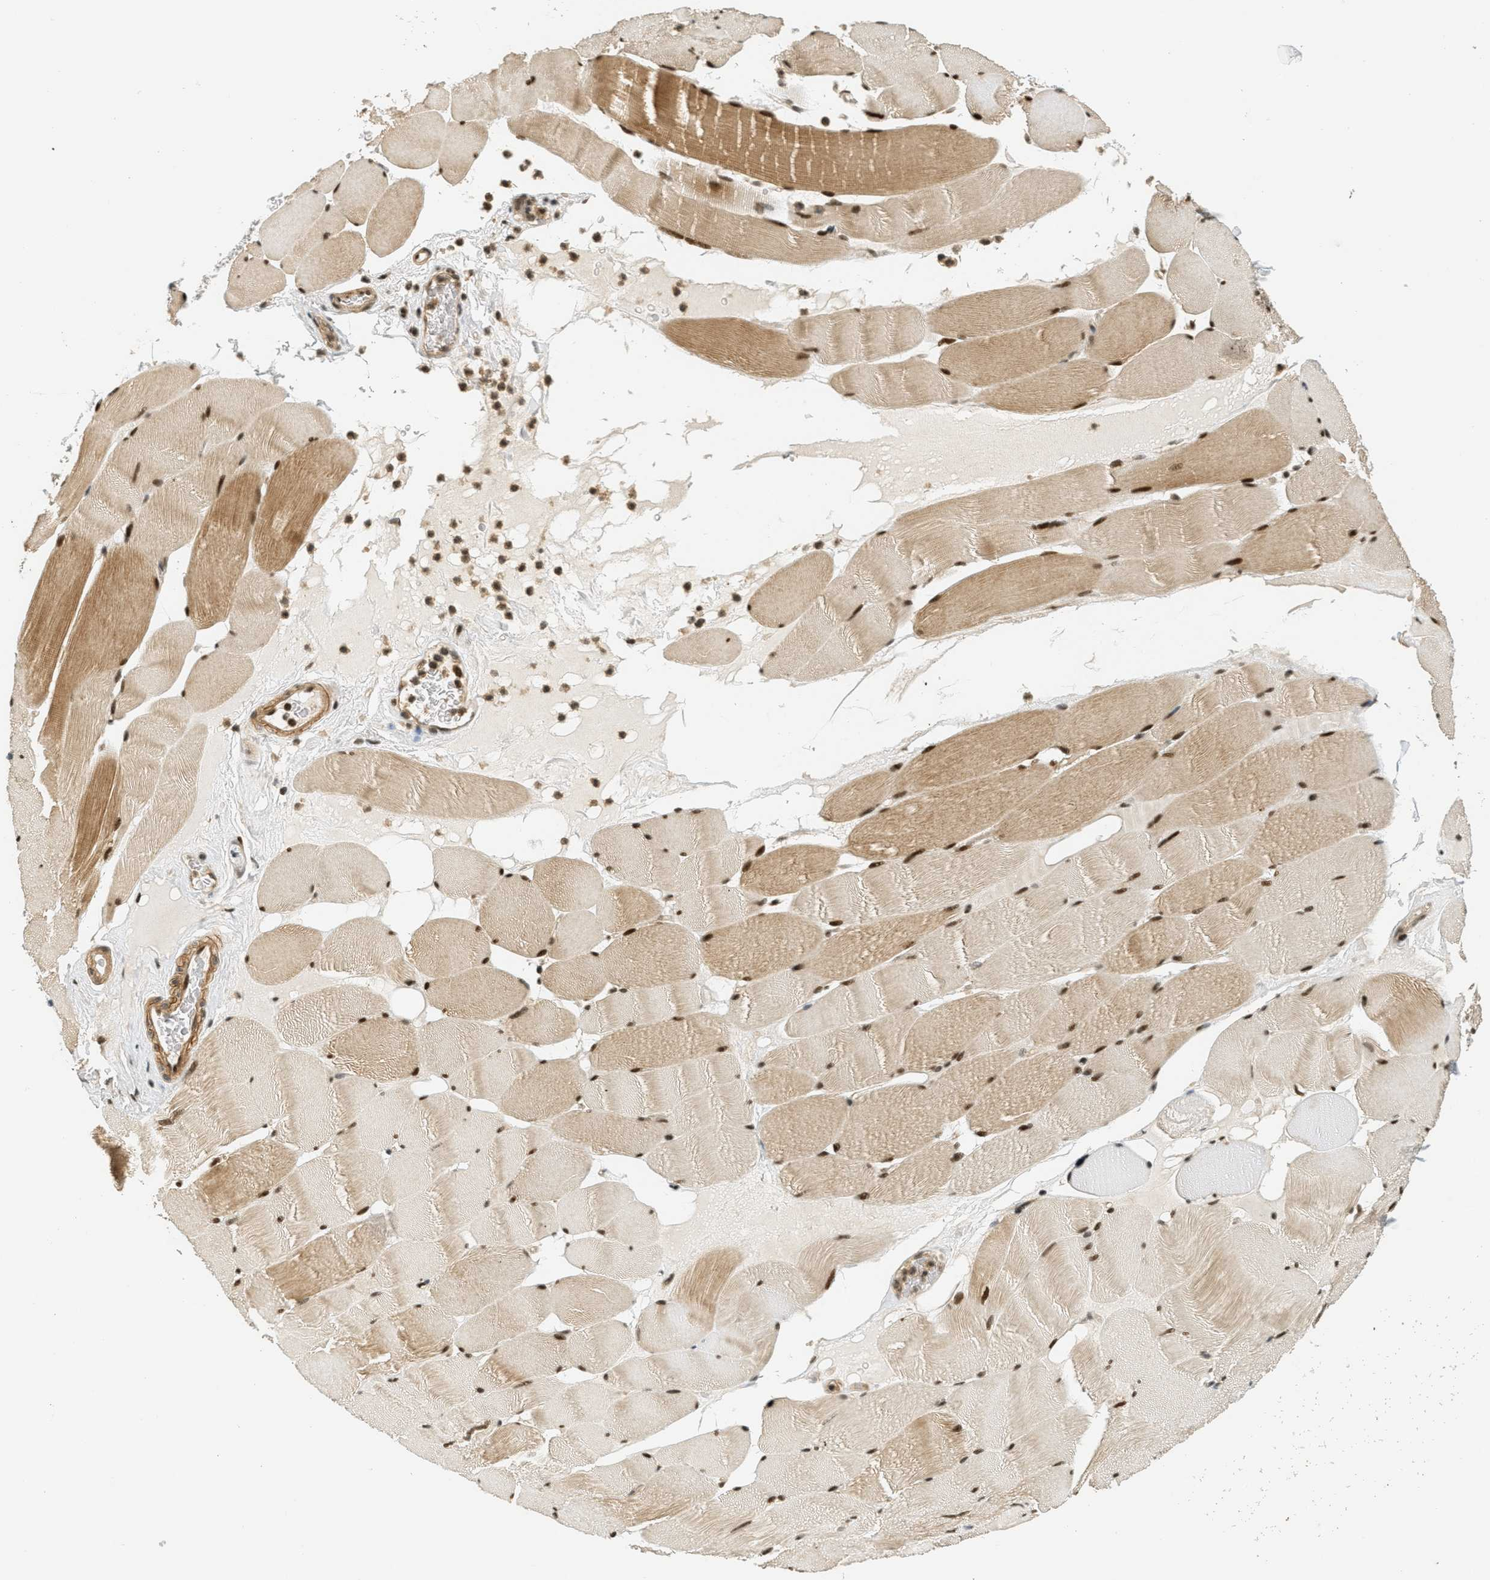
{"staining": {"intensity": "strong", "quantity": ">75%", "location": "cytoplasmic/membranous,nuclear"}, "tissue": "skeletal muscle", "cell_type": "Myocytes", "image_type": "normal", "snomed": [{"axis": "morphology", "description": "Normal tissue, NOS"}, {"axis": "topography", "description": "Skeletal muscle"}], "caption": "Strong cytoplasmic/membranous,nuclear protein positivity is present in about >75% of myocytes in skeletal muscle. The staining is performed using DAB brown chromogen to label protein expression. The nuclei are counter-stained blue using hematoxylin.", "gene": "FOXM1", "patient": {"sex": "male", "age": 62}}